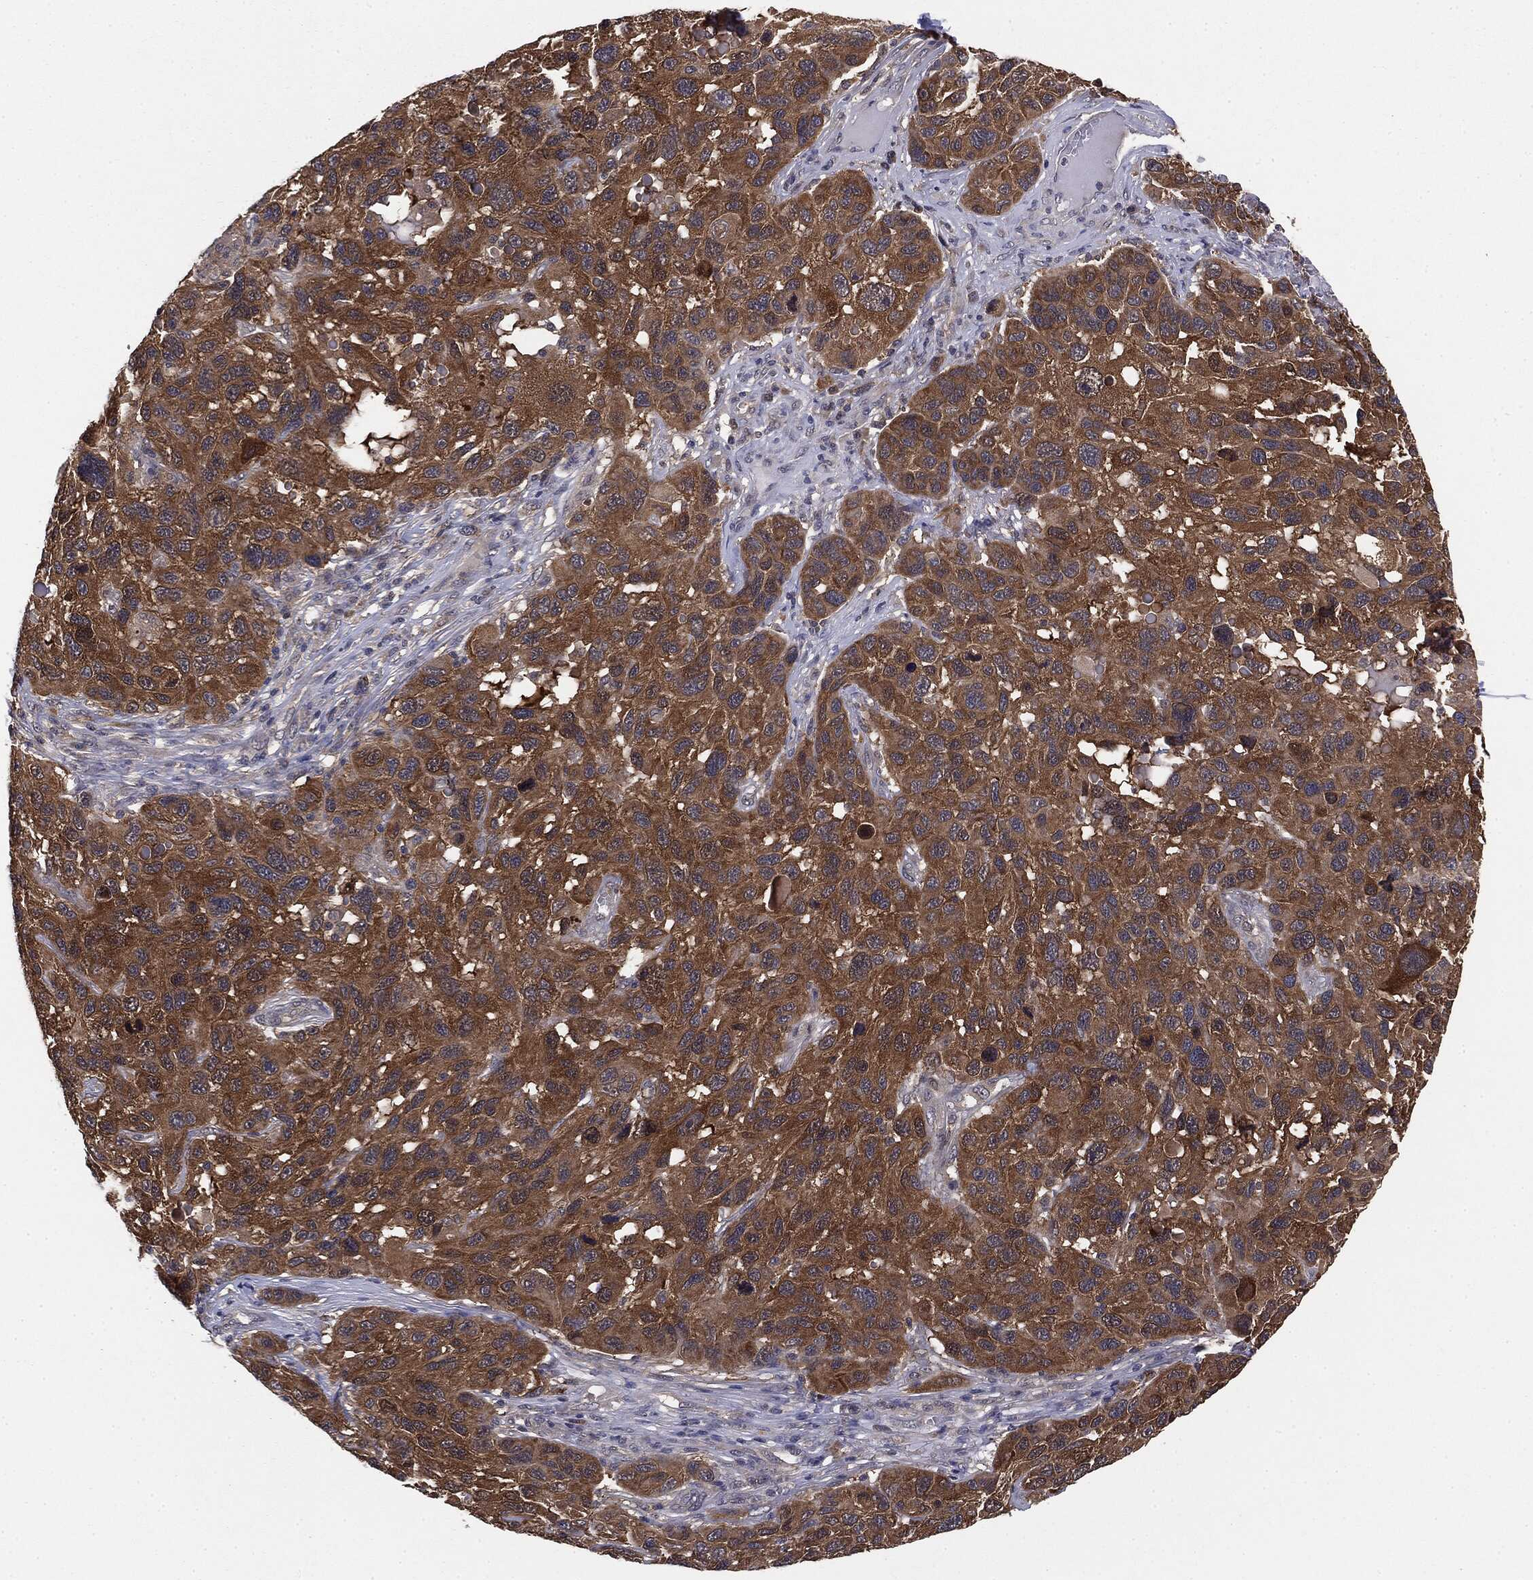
{"staining": {"intensity": "strong", "quantity": ">75%", "location": "cytoplasmic/membranous"}, "tissue": "melanoma", "cell_type": "Tumor cells", "image_type": "cancer", "snomed": [{"axis": "morphology", "description": "Malignant melanoma, NOS"}, {"axis": "topography", "description": "Skin"}], "caption": "Approximately >75% of tumor cells in melanoma exhibit strong cytoplasmic/membranous protein staining as visualized by brown immunohistochemical staining.", "gene": "KRT7", "patient": {"sex": "male", "age": 53}}